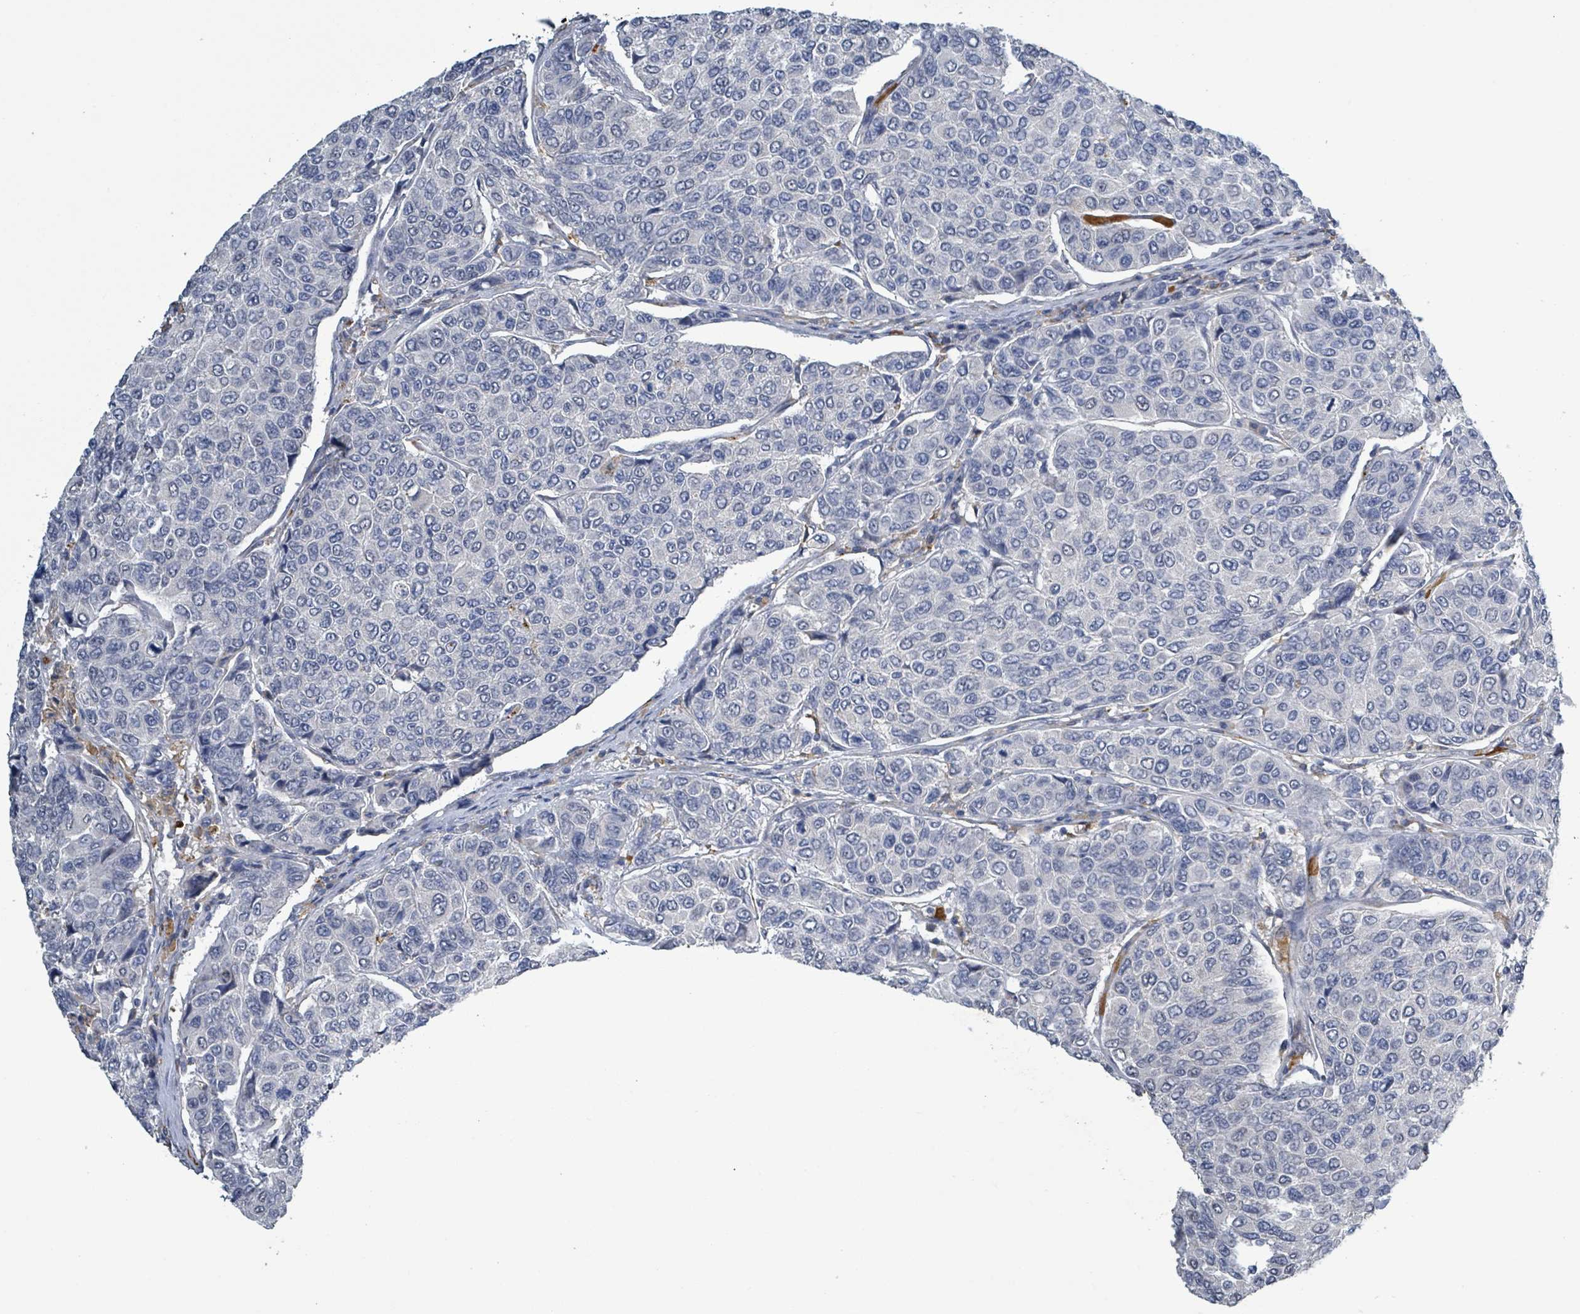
{"staining": {"intensity": "negative", "quantity": "none", "location": "none"}, "tissue": "breast cancer", "cell_type": "Tumor cells", "image_type": "cancer", "snomed": [{"axis": "morphology", "description": "Duct carcinoma"}, {"axis": "topography", "description": "Breast"}], "caption": "Breast cancer (intraductal carcinoma) was stained to show a protein in brown. There is no significant staining in tumor cells.", "gene": "SEBOX", "patient": {"sex": "female", "age": 55}}